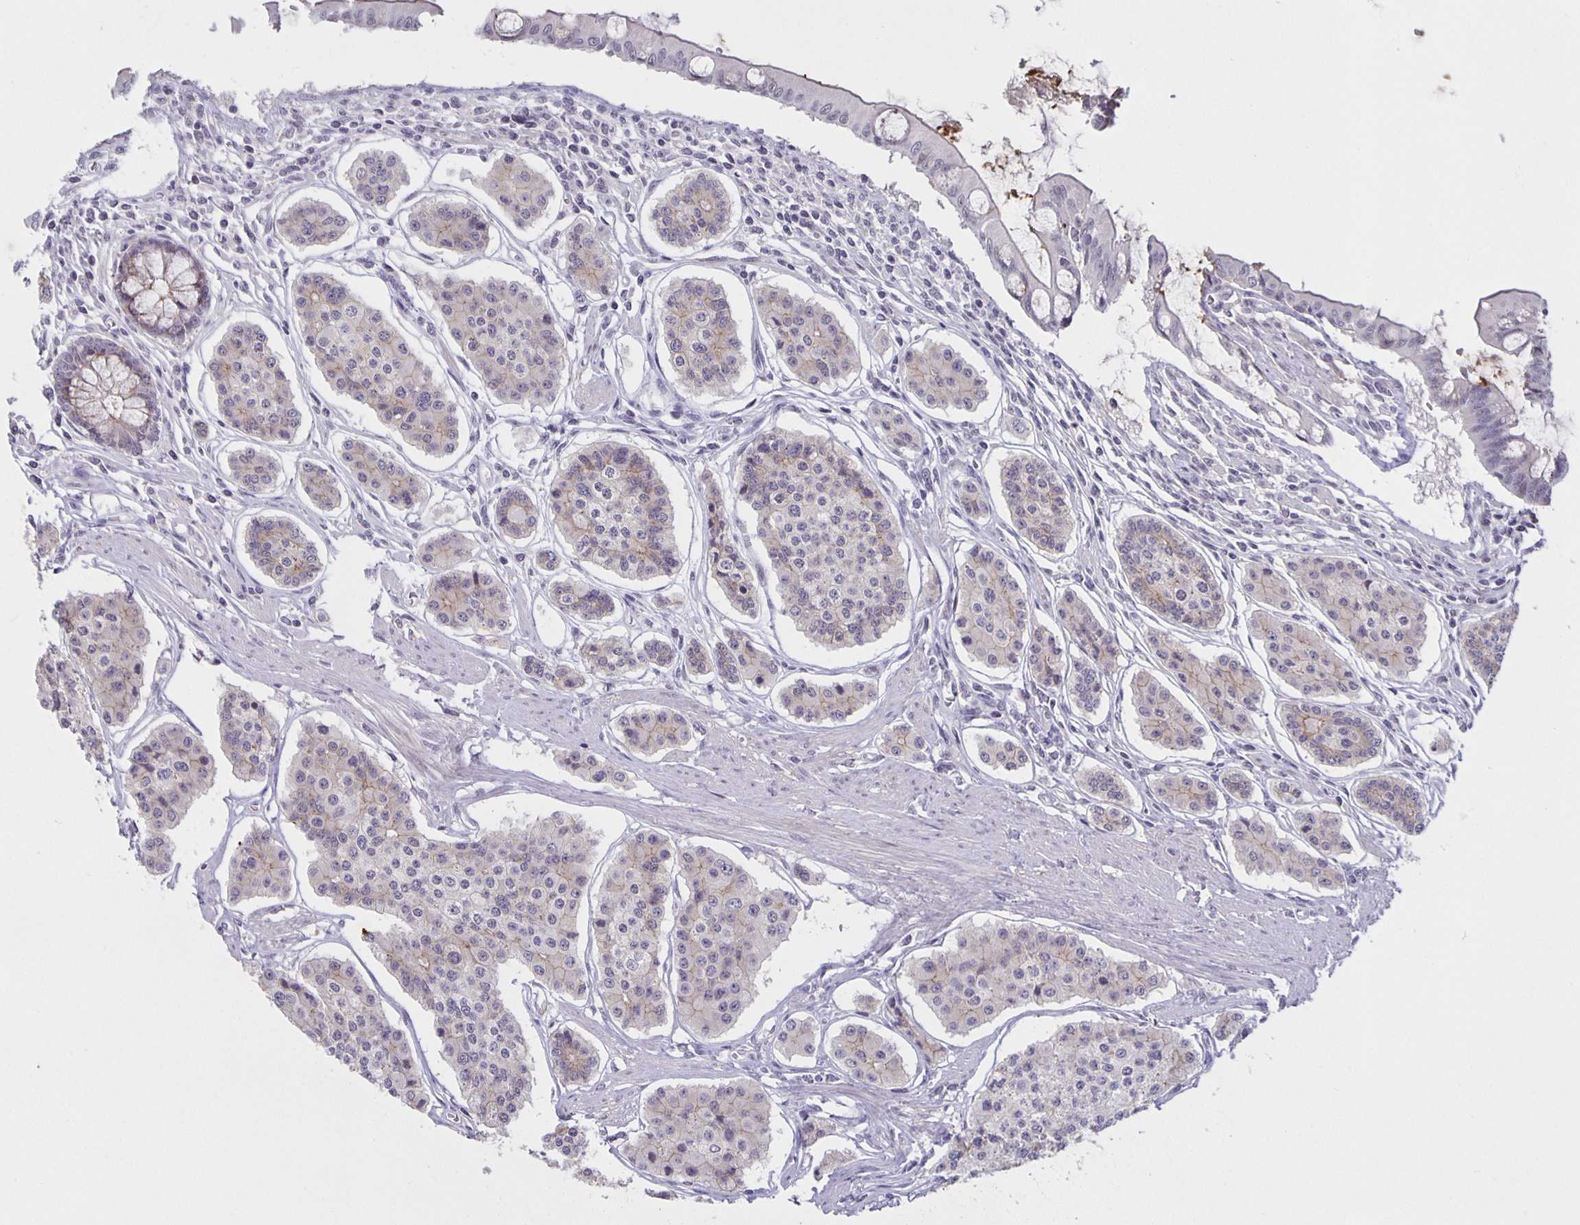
{"staining": {"intensity": "negative", "quantity": "none", "location": "none"}, "tissue": "carcinoid", "cell_type": "Tumor cells", "image_type": "cancer", "snomed": [{"axis": "morphology", "description": "Carcinoid, malignant, NOS"}, {"axis": "topography", "description": "Small intestine"}], "caption": "DAB (3,3'-diaminobenzidine) immunohistochemical staining of carcinoid demonstrates no significant expression in tumor cells.", "gene": "ARVCF", "patient": {"sex": "female", "age": 65}}